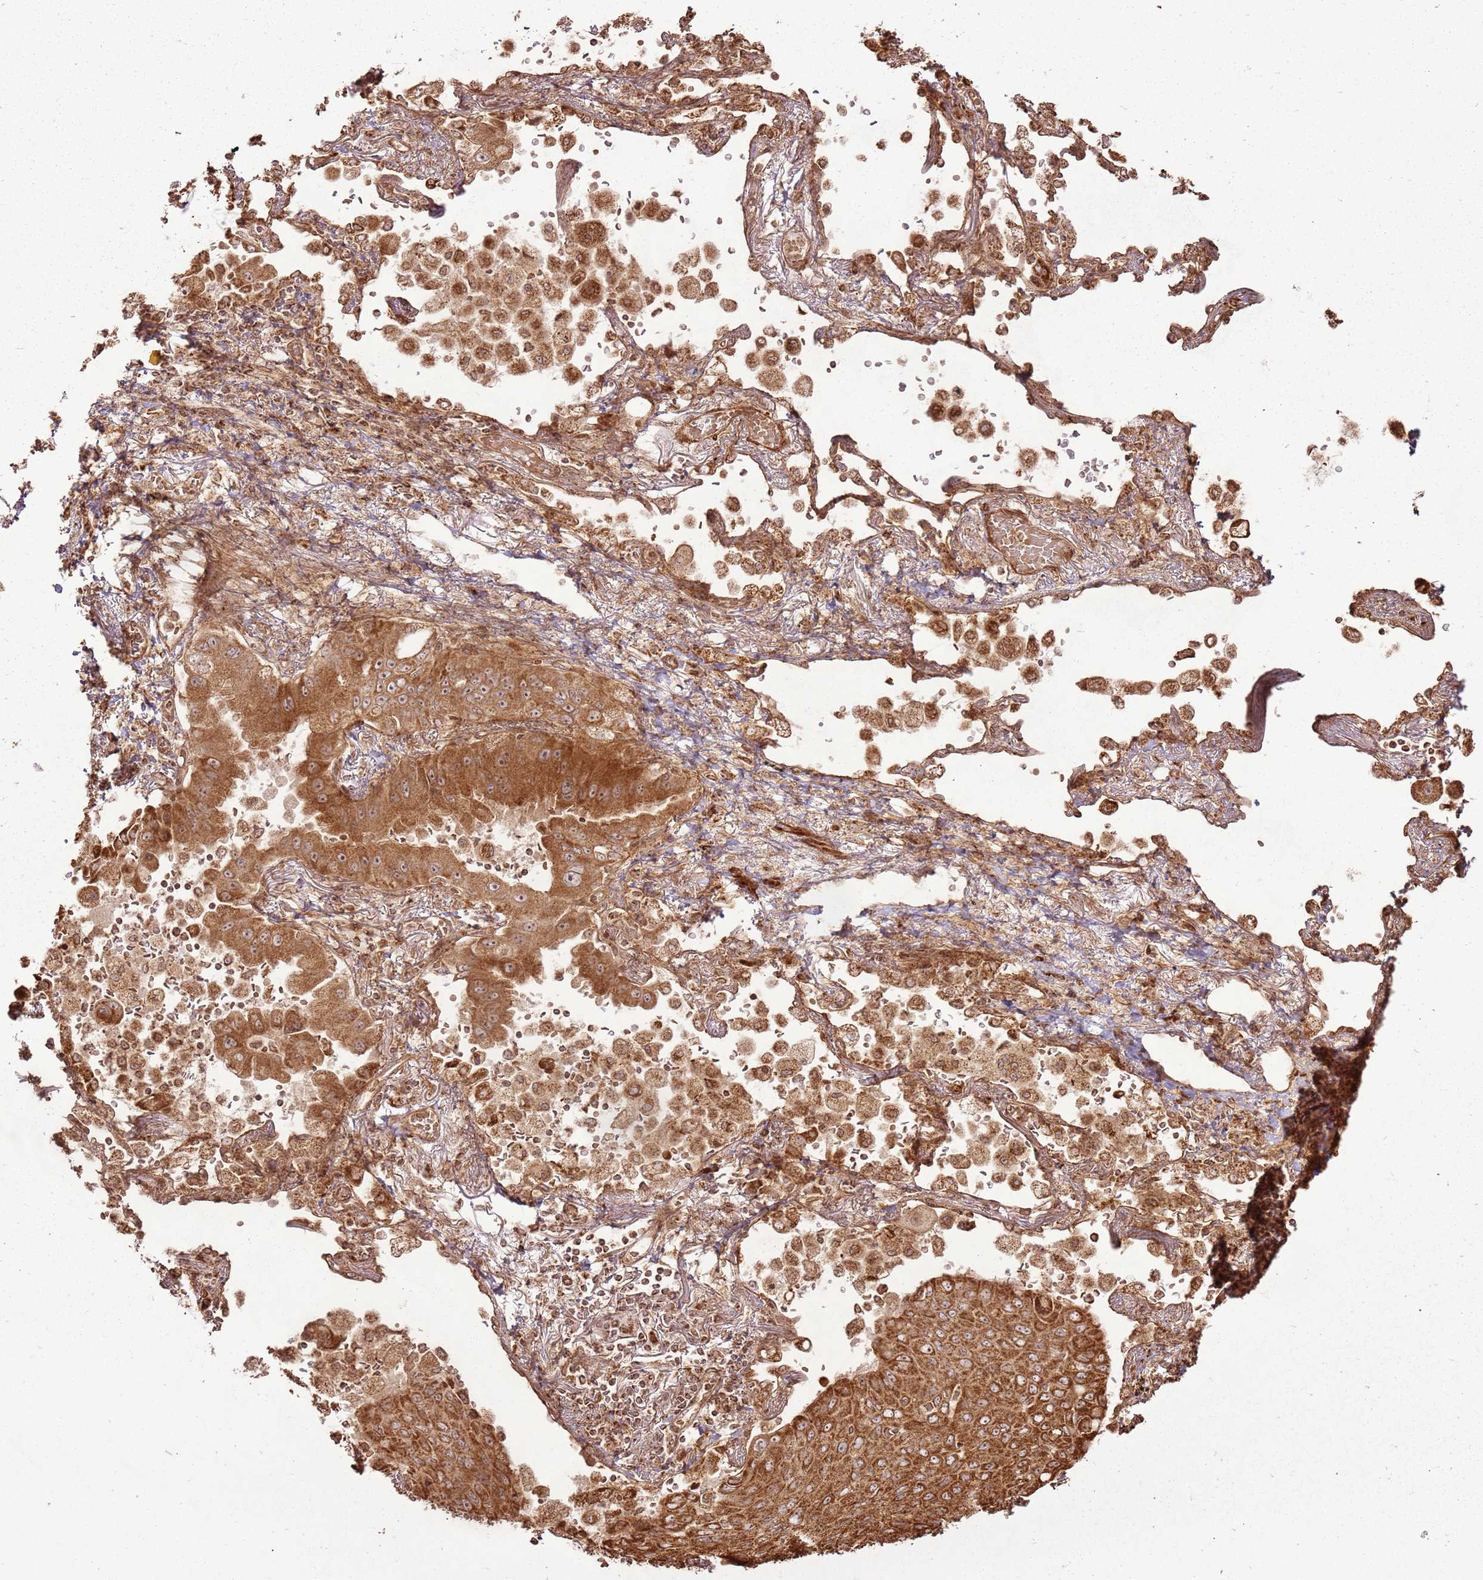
{"staining": {"intensity": "moderate", "quantity": ">75%", "location": "cytoplasmic/membranous,nuclear"}, "tissue": "lung cancer", "cell_type": "Tumor cells", "image_type": "cancer", "snomed": [{"axis": "morphology", "description": "Squamous cell carcinoma, NOS"}, {"axis": "topography", "description": "Lung"}], "caption": "About >75% of tumor cells in human lung squamous cell carcinoma exhibit moderate cytoplasmic/membranous and nuclear protein positivity as visualized by brown immunohistochemical staining.", "gene": "MRPS6", "patient": {"sex": "male", "age": 74}}